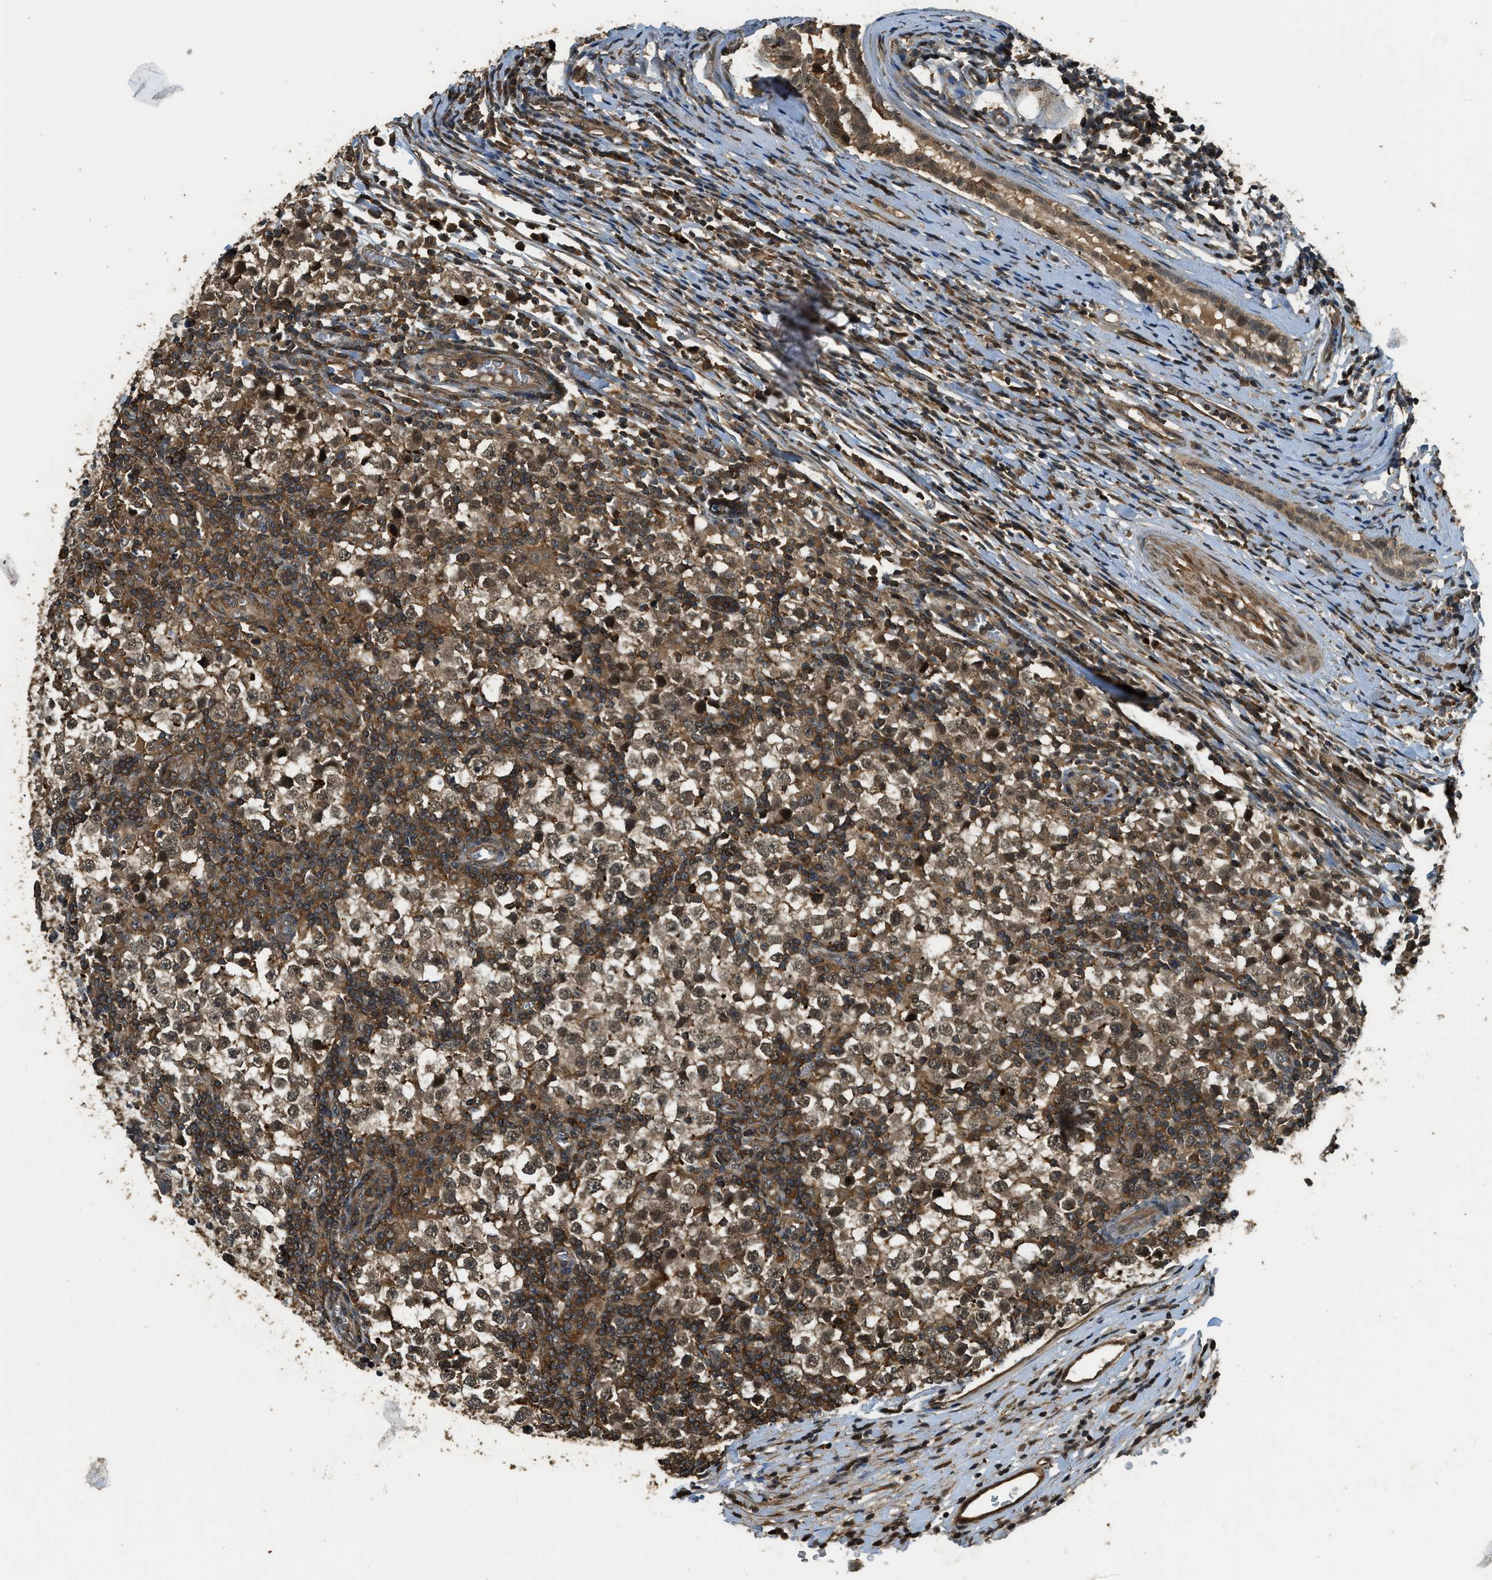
{"staining": {"intensity": "moderate", "quantity": ">75%", "location": "cytoplasmic/membranous"}, "tissue": "testis cancer", "cell_type": "Tumor cells", "image_type": "cancer", "snomed": [{"axis": "morphology", "description": "Seminoma, NOS"}, {"axis": "topography", "description": "Testis"}], "caption": "The immunohistochemical stain highlights moderate cytoplasmic/membranous staining in tumor cells of testis seminoma tissue. (Stains: DAB in brown, nuclei in blue, Microscopy: brightfield microscopy at high magnification).", "gene": "PPP6R3", "patient": {"sex": "male", "age": 65}}